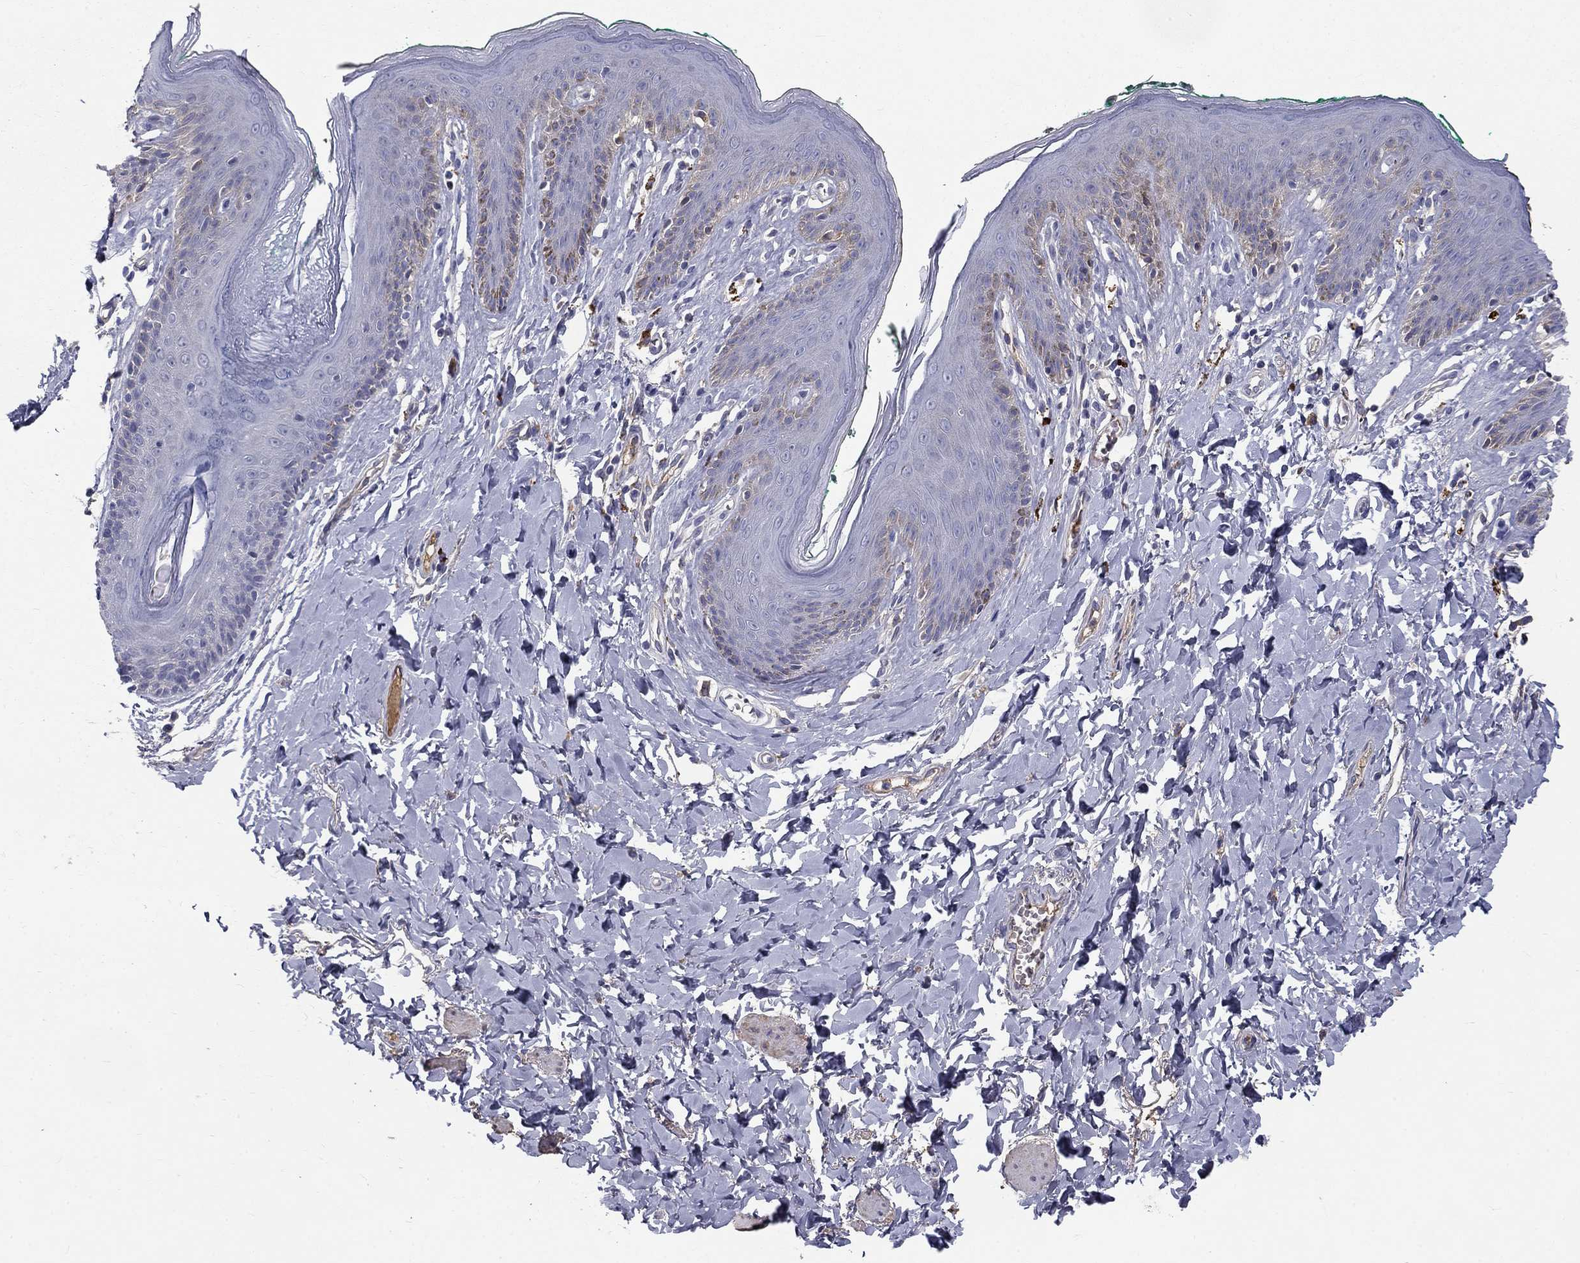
{"staining": {"intensity": "negative", "quantity": "none", "location": "none"}, "tissue": "skin", "cell_type": "Epidermal cells", "image_type": "normal", "snomed": [{"axis": "morphology", "description": "Normal tissue, NOS"}, {"axis": "topography", "description": "Vulva"}], "caption": "DAB (3,3'-diaminobenzidine) immunohistochemical staining of unremarkable skin reveals no significant positivity in epidermal cells.", "gene": "EPDR1", "patient": {"sex": "female", "age": 66}}